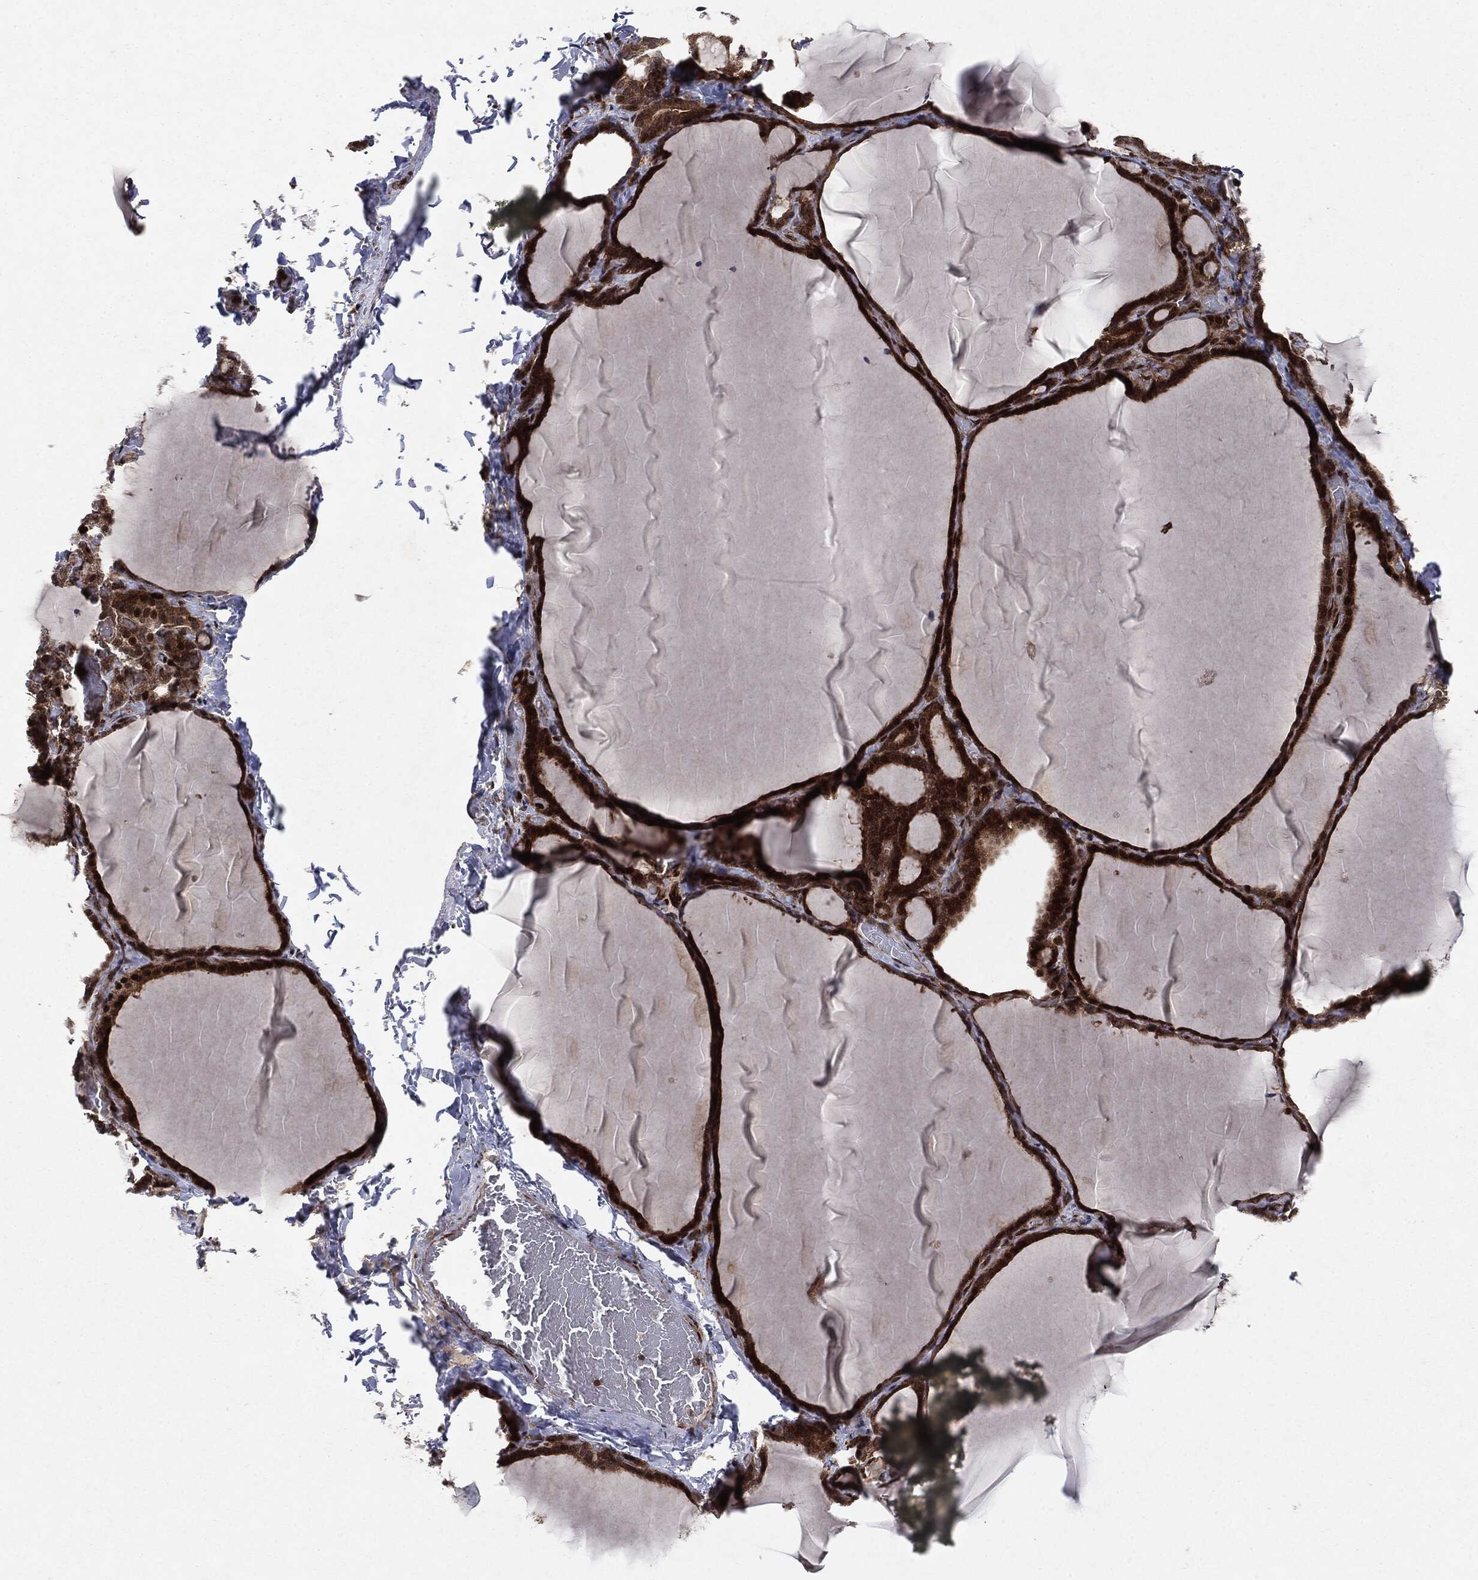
{"staining": {"intensity": "moderate", "quantity": ">75%", "location": "cytoplasmic/membranous"}, "tissue": "thyroid gland", "cell_type": "Glandular cells", "image_type": "normal", "snomed": [{"axis": "morphology", "description": "Normal tissue, NOS"}, {"axis": "morphology", "description": "Hyperplasia, NOS"}, {"axis": "topography", "description": "Thyroid gland"}], "caption": "Protein expression by IHC reveals moderate cytoplasmic/membranous positivity in approximately >75% of glandular cells in normal thyroid gland. (Brightfield microscopy of DAB IHC at high magnification).", "gene": "OTUB1", "patient": {"sex": "female", "age": 27}}